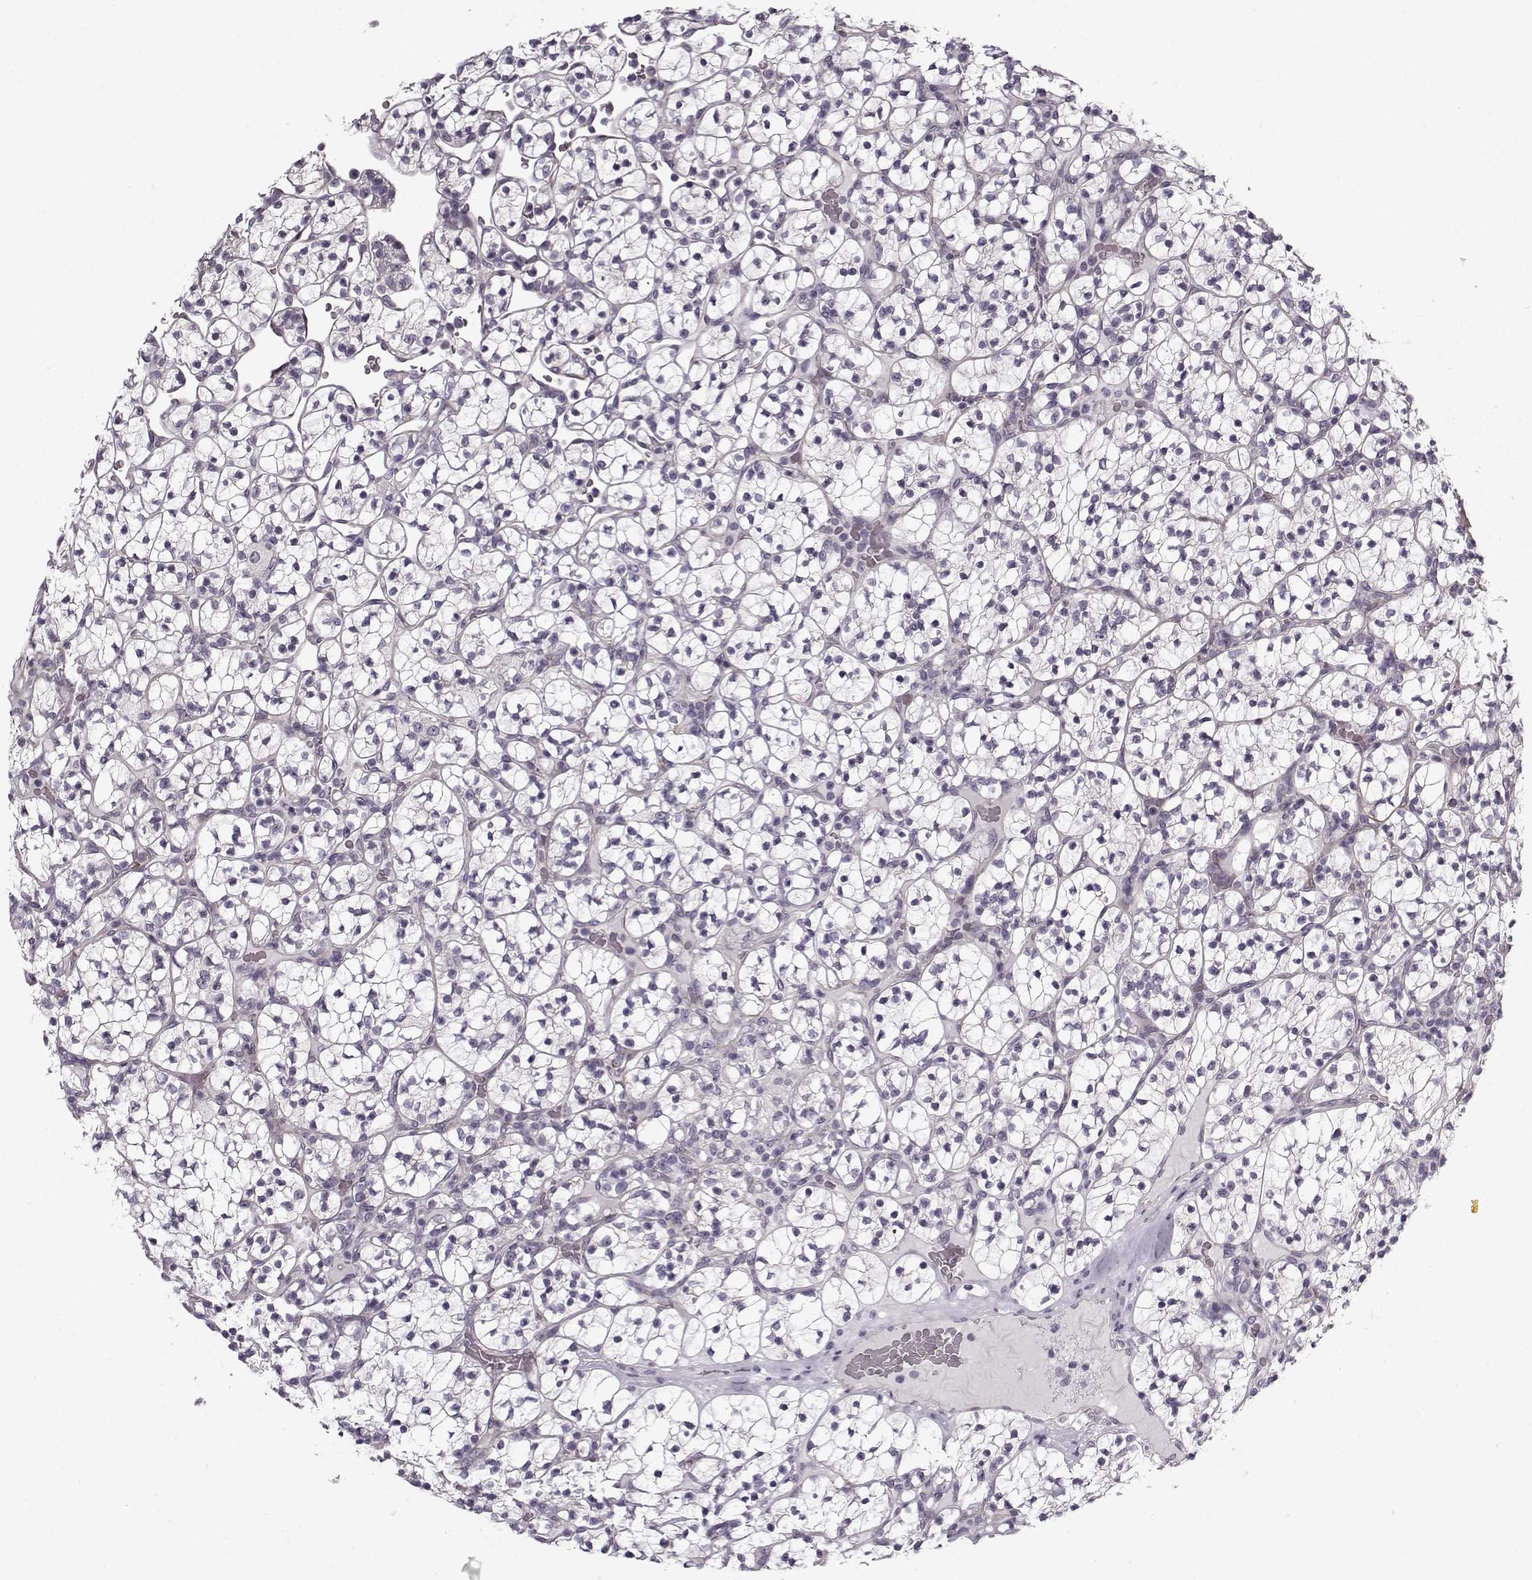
{"staining": {"intensity": "negative", "quantity": "none", "location": "none"}, "tissue": "renal cancer", "cell_type": "Tumor cells", "image_type": "cancer", "snomed": [{"axis": "morphology", "description": "Adenocarcinoma, NOS"}, {"axis": "topography", "description": "Kidney"}], "caption": "The image demonstrates no staining of tumor cells in renal adenocarcinoma.", "gene": "PNMT", "patient": {"sex": "female", "age": 89}}